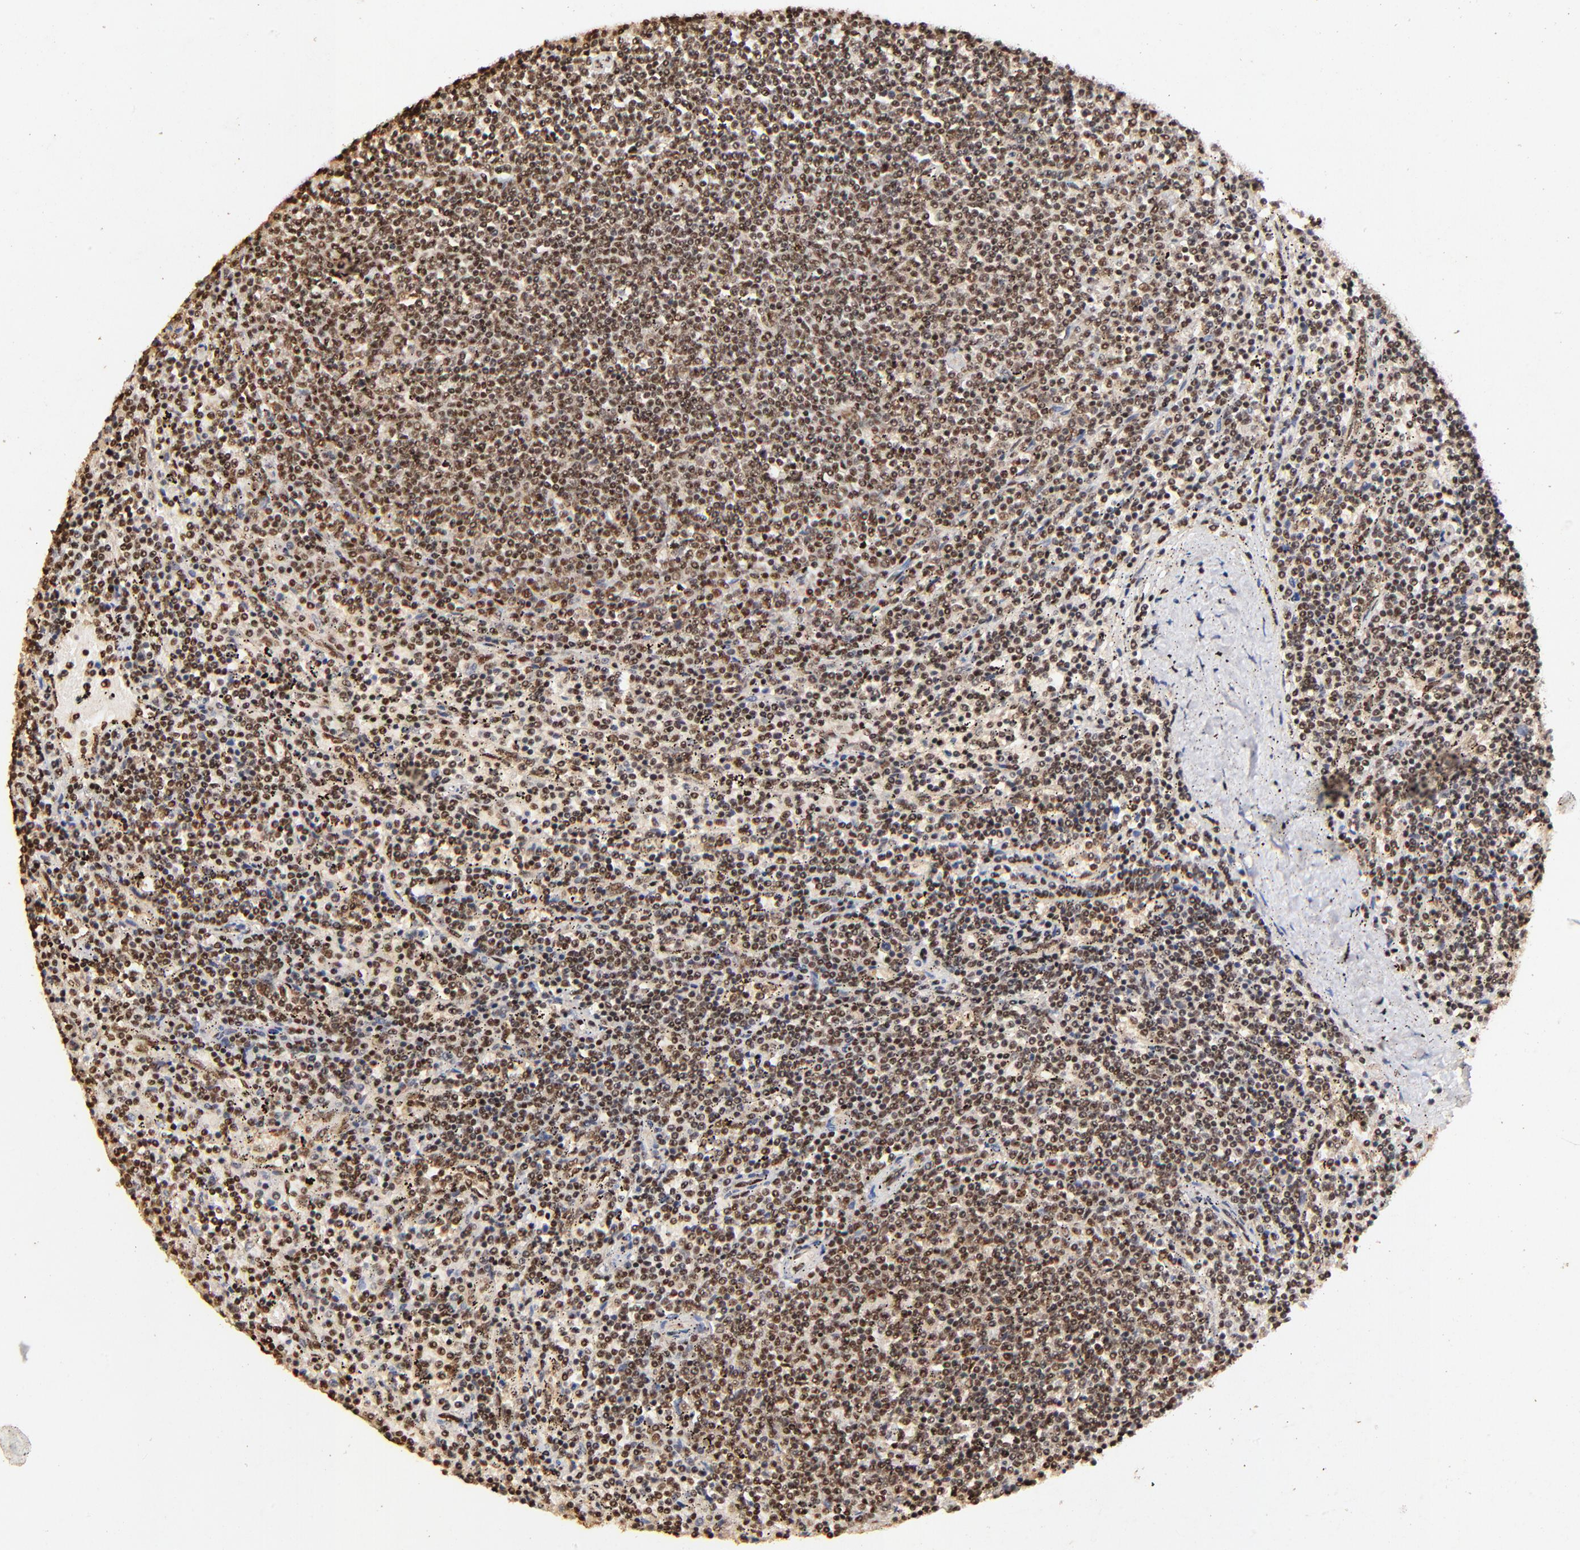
{"staining": {"intensity": "moderate", "quantity": ">75%", "location": "cytoplasmic/membranous,nuclear"}, "tissue": "lymphoma", "cell_type": "Tumor cells", "image_type": "cancer", "snomed": [{"axis": "morphology", "description": "Malignant lymphoma, non-Hodgkin's type, Low grade"}, {"axis": "topography", "description": "Spleen"}], "caption": "Immunohistochemistry (DAB) staining of human lymphoma exhibits moderate cytoplasmic/membranous and nuclear protein positivity in about >75% of tumor cells.", "gene": "MED12", "patient": {"sex": "female", "age": 50}}